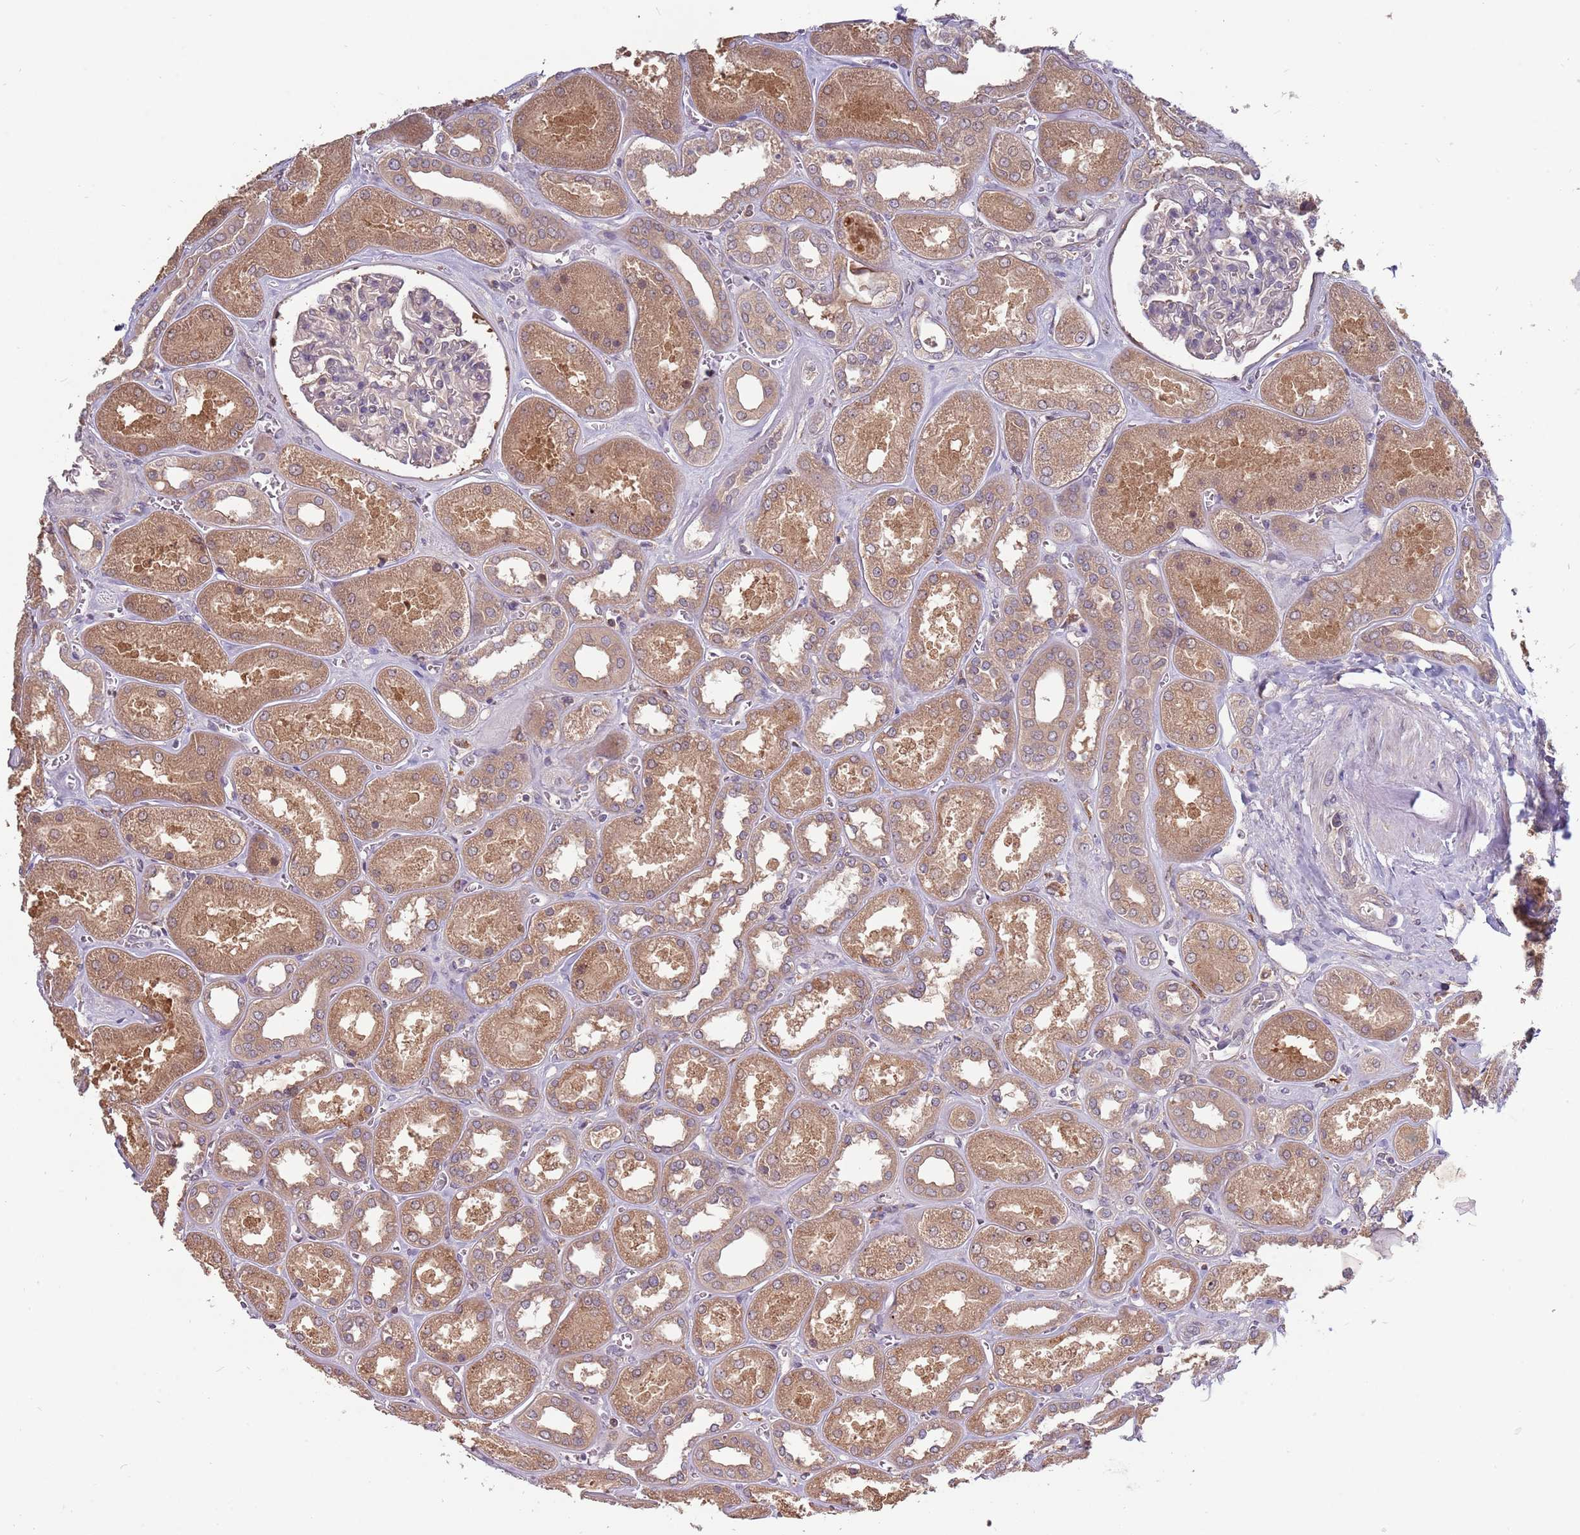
{"staining": {"intensity": "negative", "quantity": "none", "location": "none"}, "tissue": "kidney", "cell_type": "Cells in glomeruli", "image_type": "normal", "snomed": [{"axis": "morphology", "description": "Normal tissue, NOS"}, {"axis": "morphology", "description": "Adenocarcinoma, NOS"}, {"axis": "topography", "description": "Kidney"}], "caption": "Protein analysis of benign kidney displays no significant positivity in cells in glomeruli.", "gene": "USP32", "patient": {"sex": "female", "age": 68}}